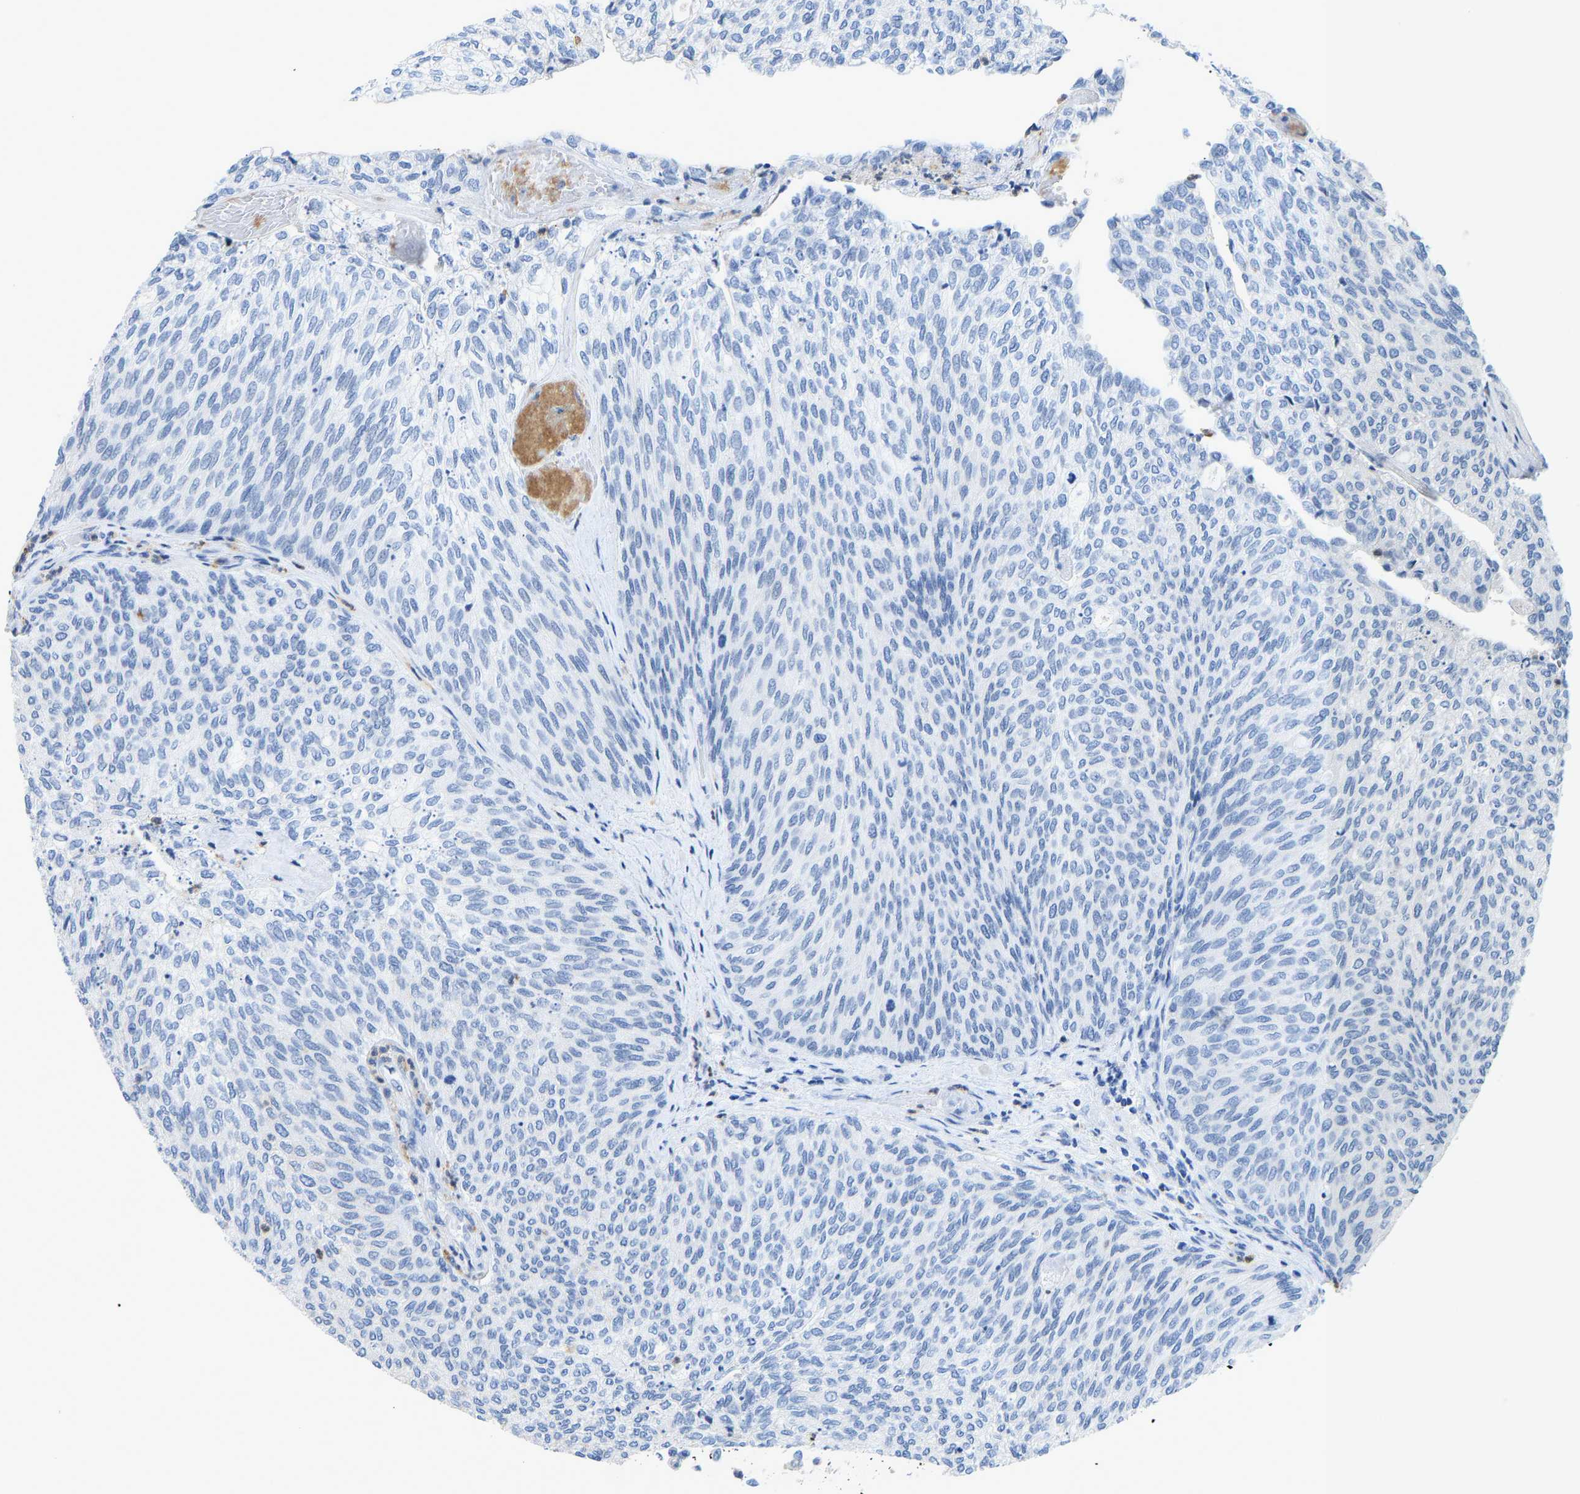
{"staining": {"intensity": "negative", "quantity": "none", "location": "none"}, "tissue": "urothelial cancer", "cell_type": "Tumor cells", "image_type": "cancer", "snomed": [{"axis": "morphology", "description": "Urothelial carcinoma, Low grade"}, {"axis": "topography", "description": "Urinary bladder"}], "caption": "Tumor cells show no significant protein expression in urothelial cancer. (IHC, brightfield microscopy, high magnification).", "gene": "TXNDC2", "patient": {"sex": "female", "age": 79}}